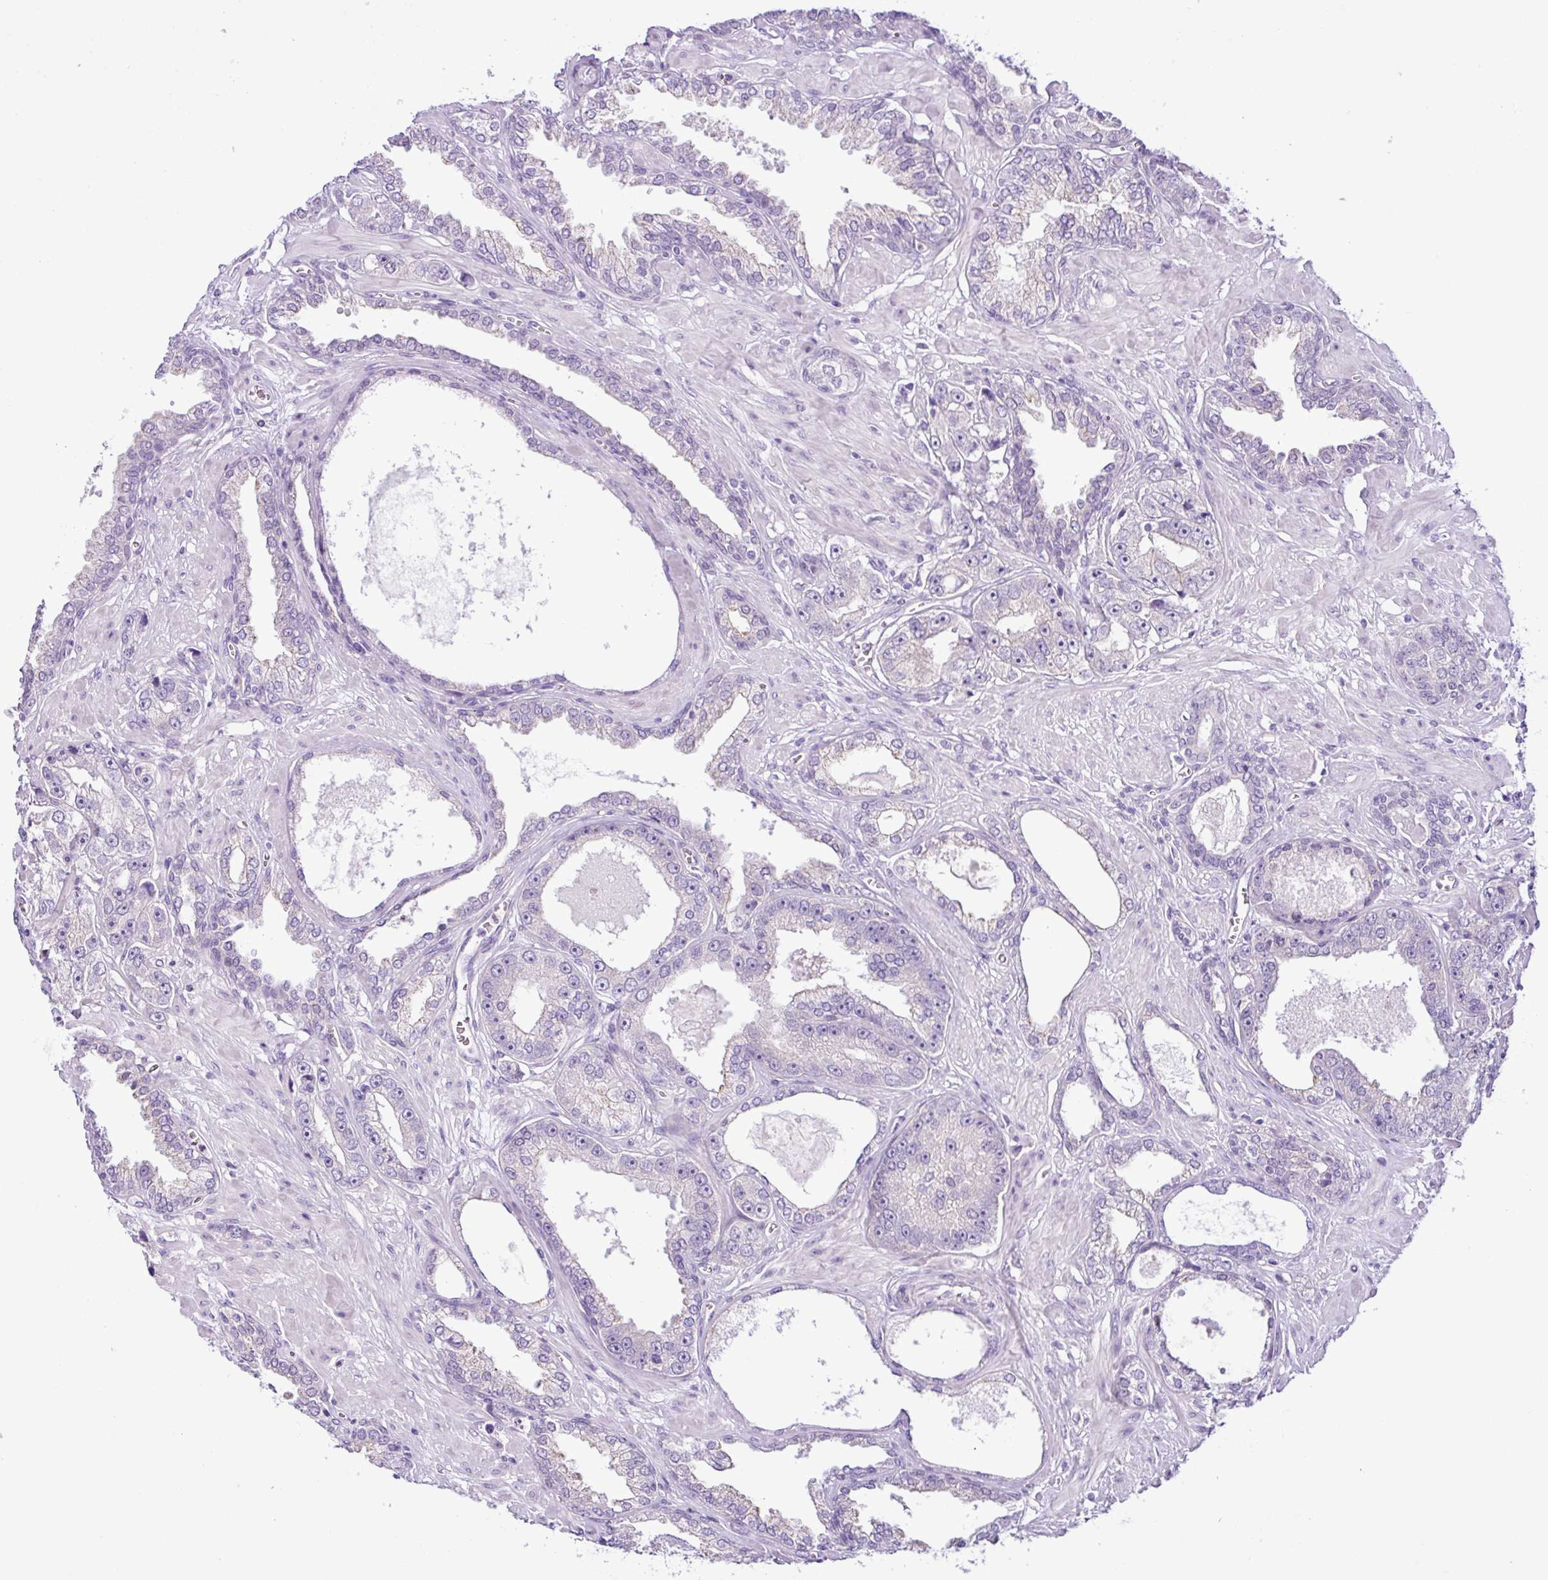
{"staining": {"intensity": "negative", "quantity": "none", "location": "none"}, "tissue": "prostate cancer", "cell_type": "Tumor cells", "image_type": "cancer", "snomed": [{"axis": "morphology", "description": "Adenocarcinoma, High grade"}, {"axis": "topography", "description": "Prostate"}], "caption": "Human prostate adenocarcinoma (high-grade) stained for a protein using immunohistochemistry reveals no expression in tumor cells.", "gene": "TONSL", "patient": {"sex": "male", "age": 71}}